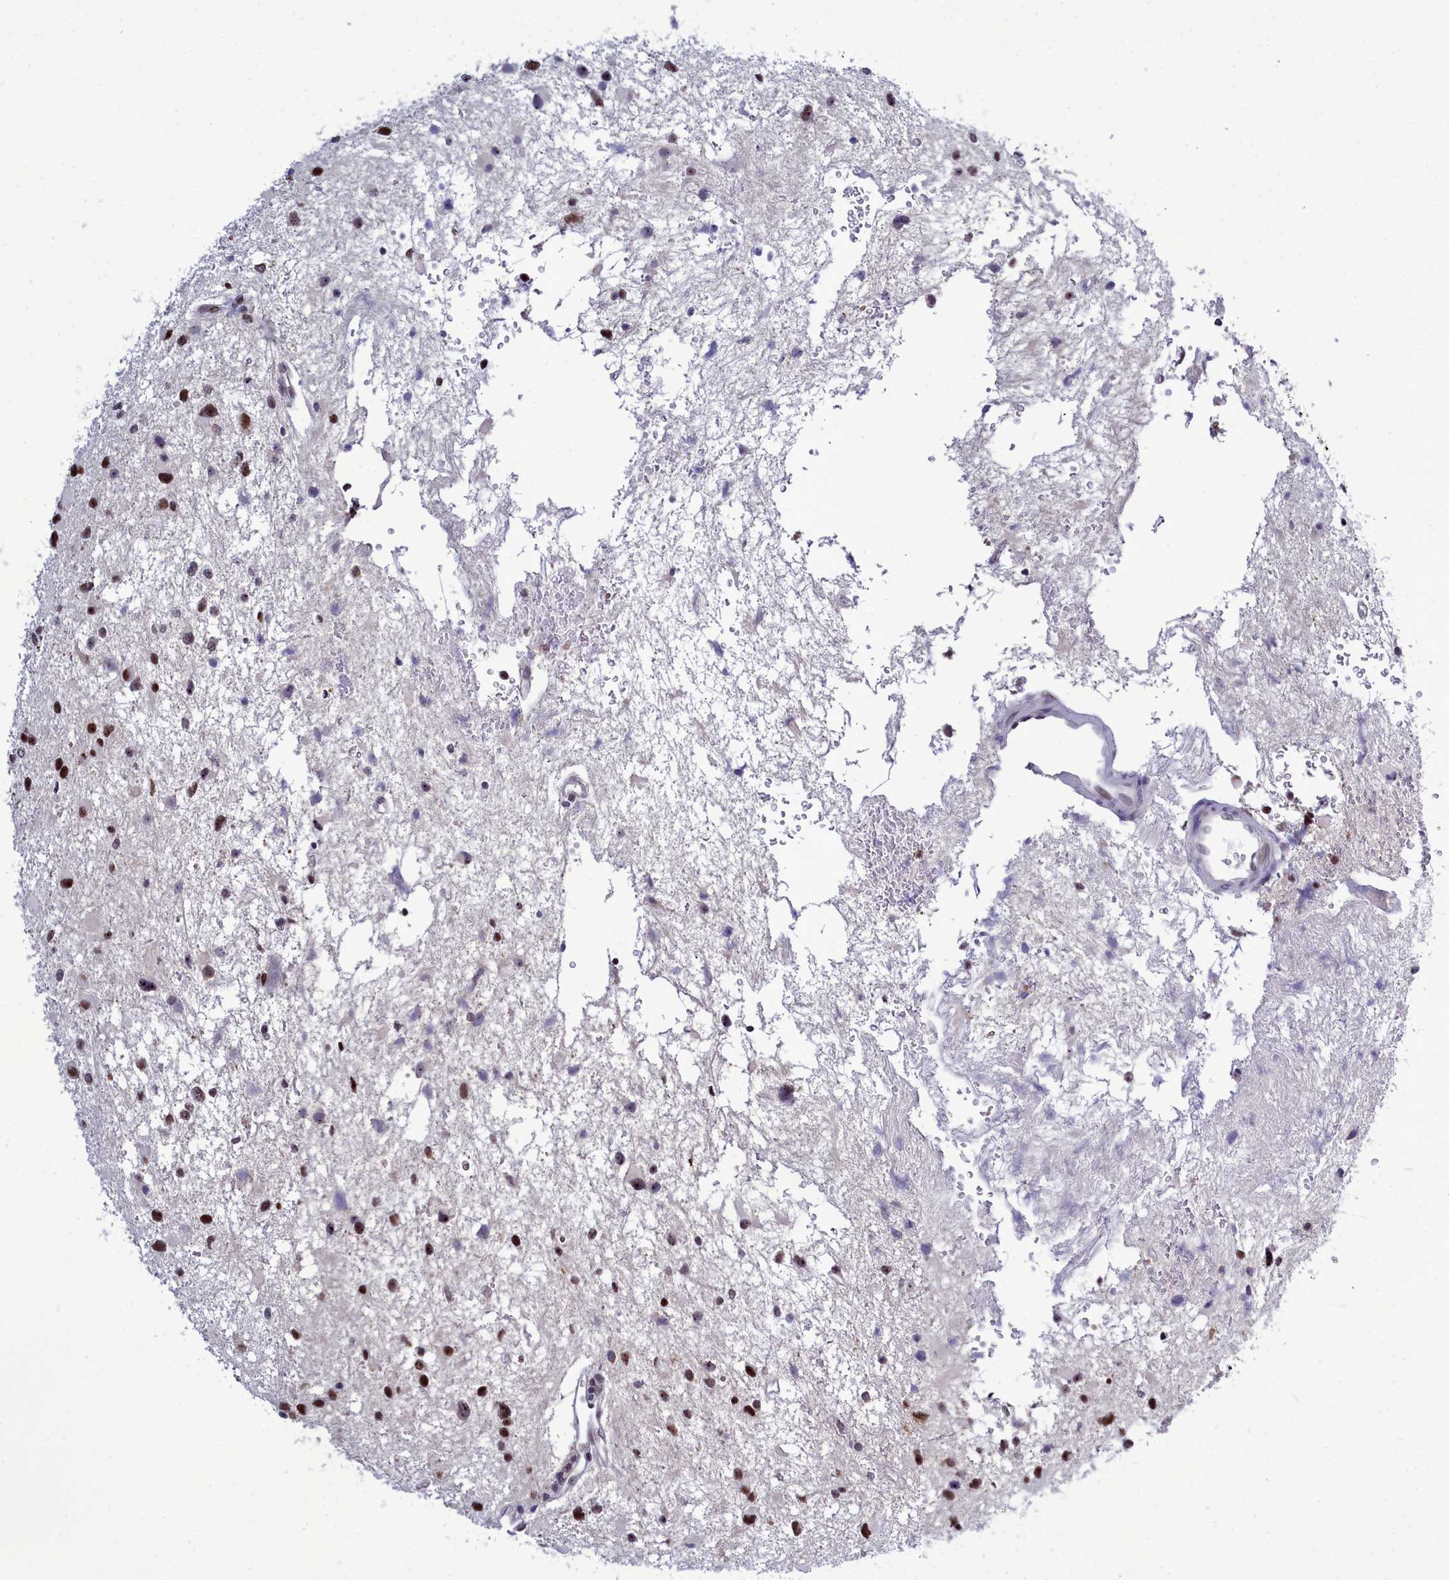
{"staining": {"intensity": "moderate", "quantity": ">75%", "location": "nuclear"}, "tissue": "glioma", "cell_type": "Tumor cells", "image_type": "cancer", "snomed": [{"axis": "morphology", "description": "Glioma, malignant, Low grade"}, {"axis": "topography", "description": "Brain"}], "caption": "Glioma stained for a protein (brown) displays moderate nuclear positive expression in about >75% of tumor cells.", "gene": "POM121L2", "patient": {"sex": "female", "age": 32}}